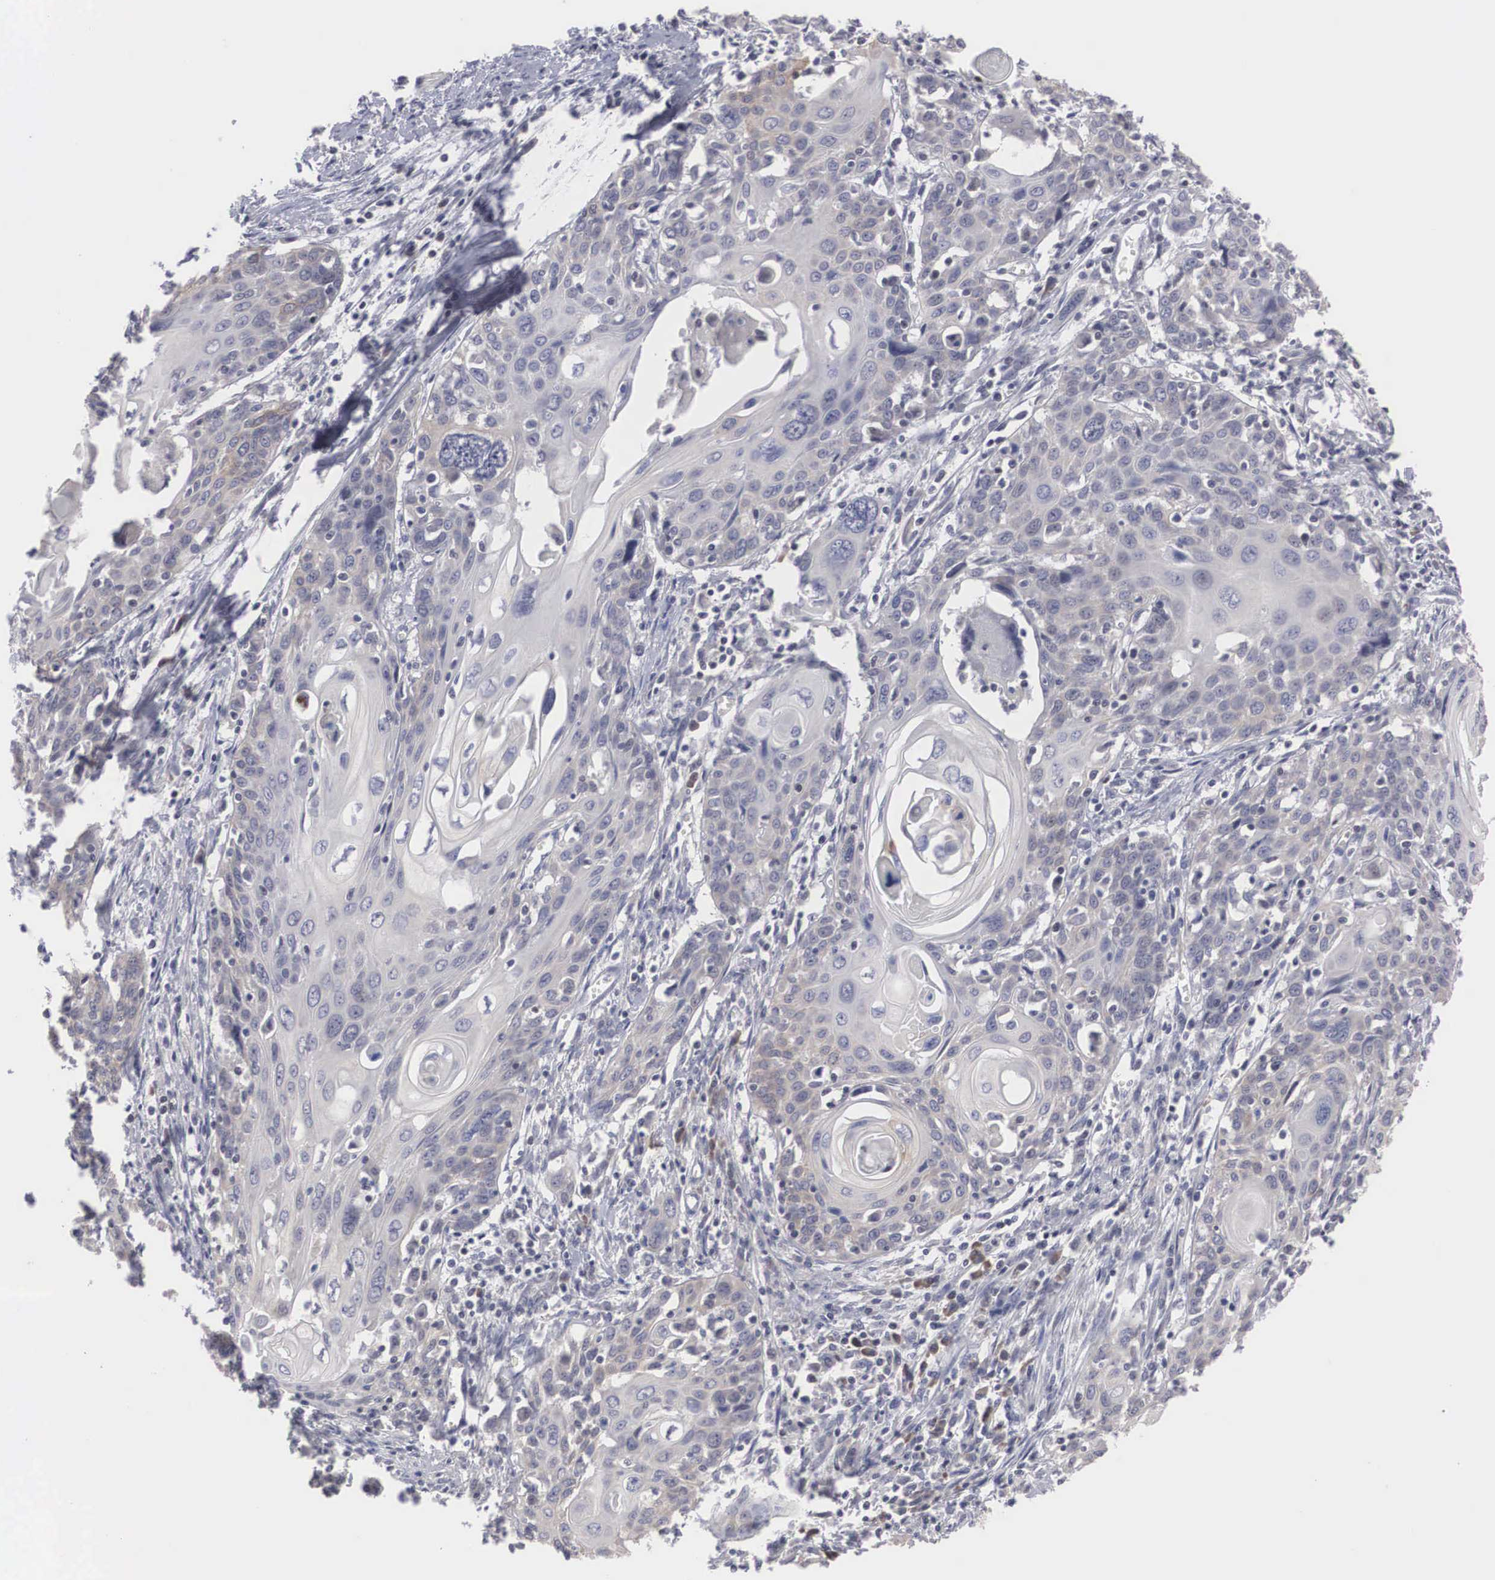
{"staining": {"intensity": "negative", "quantity": "none", "location": "none"}, "tissue": "cervical cancer", "cell_type": "Tumor cells", "image_type": "cancer", "snomed": [{"axis": "morphology", "description": "Squamous cell carcinoma, NOS"}, {"axis": "topography", "description": "Cervix"}], "caption": "Immunohistochemistry micrograph of cervical cancer stained for a protein (brown), which exhibits no expression in tumor cells.", "gene": "WDR89", "patient": {"sex": "female", "age": 54}}